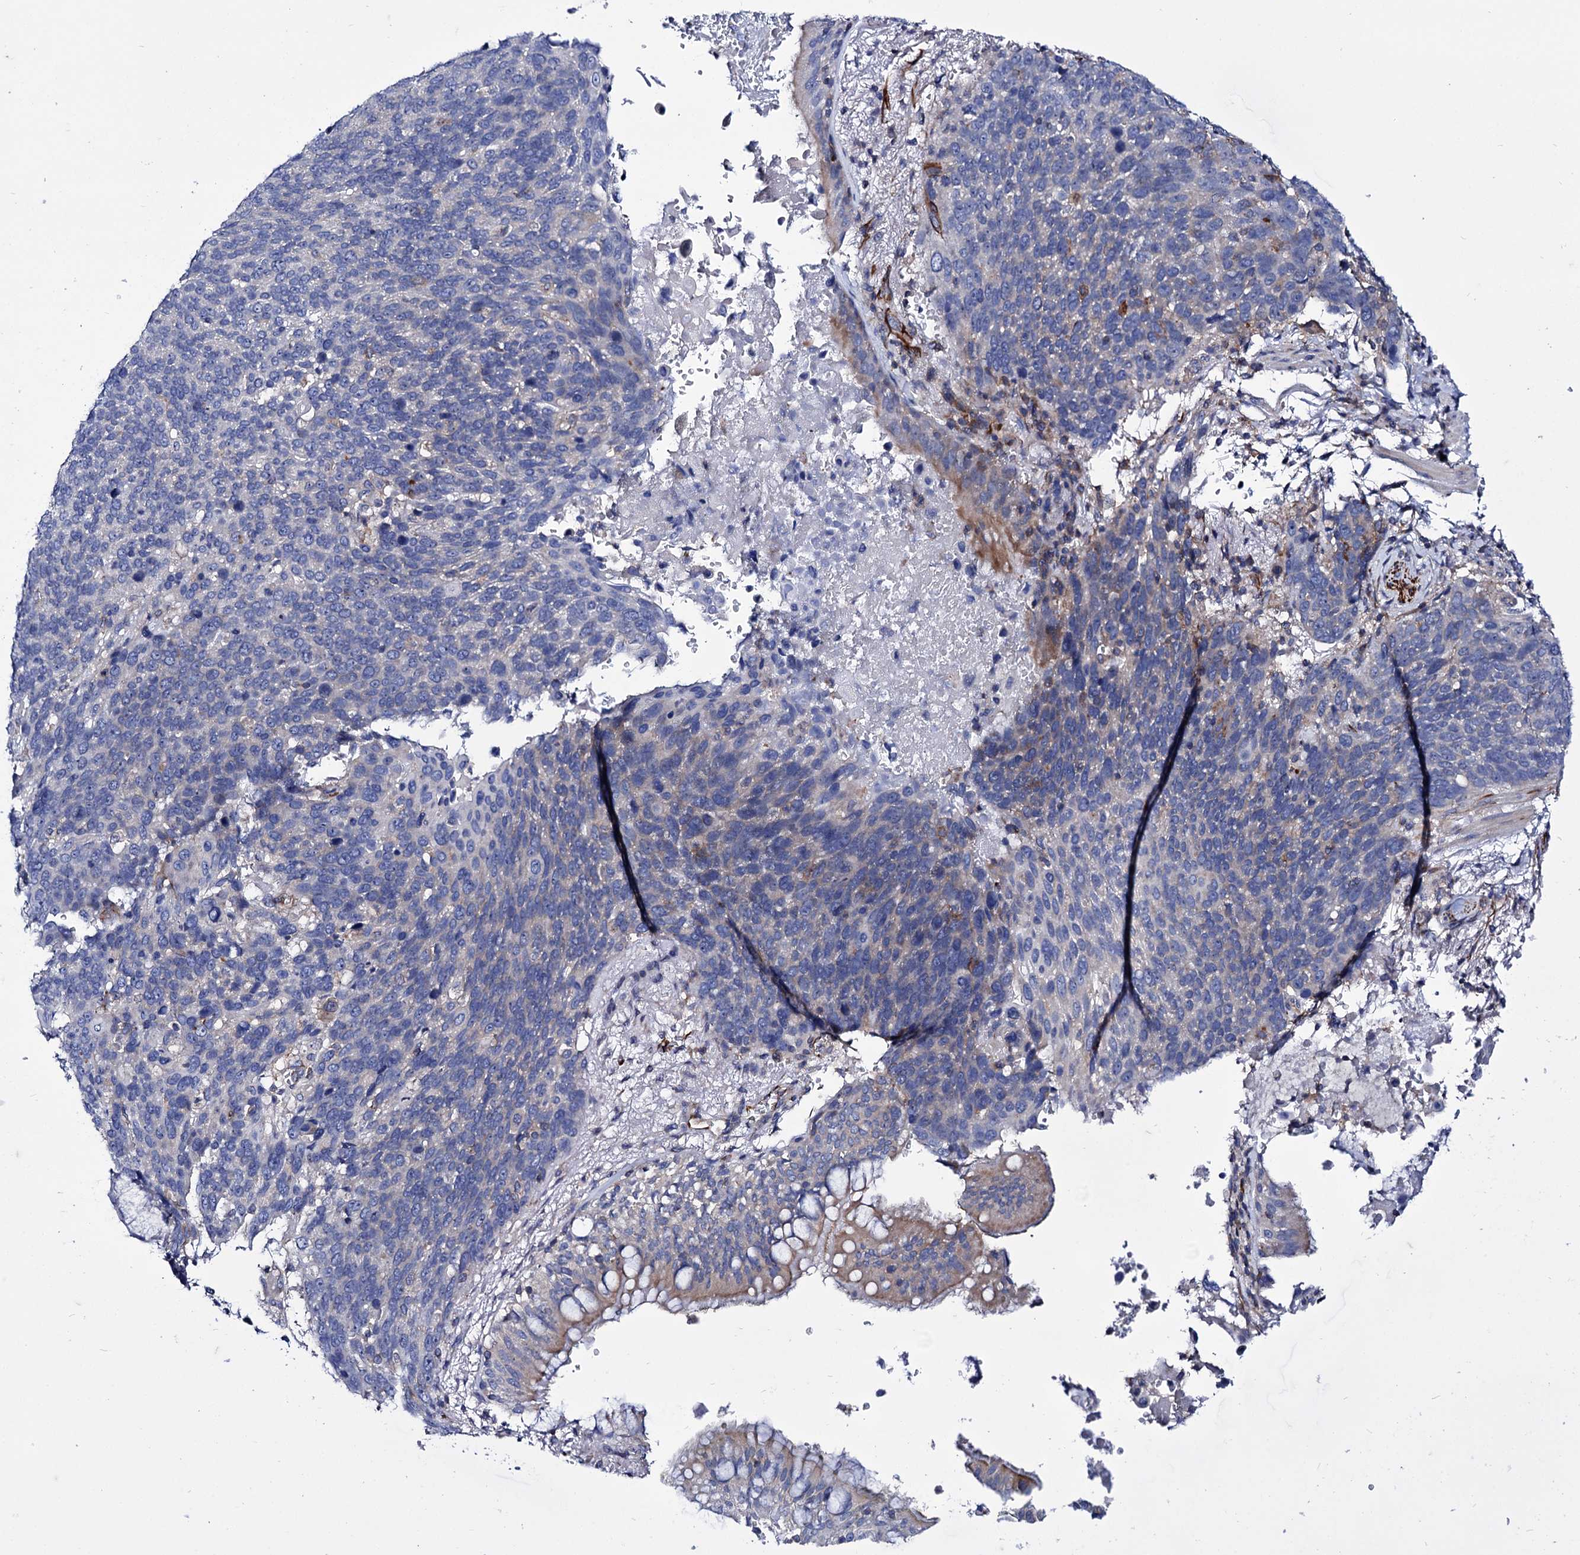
{"staining": {"intensity": "negative", "quantity": "none", "location": "none"}, "tissue": "lung cancer", "cell_type": "Tumor cells", "image_type": "cancer", "snomed": [{"axis": "morphology", "description": "Squamous cell carcinoma, NOS"}, {"axis": "topography", "description": "Lung"}], "caption": "Lung squamous cell carcinoma was stained to show a protein in brown. There is no significant positivity in tumor cells. Brightfield microscopy of IHC stained with DAB (brown) and hematoxylin (blue), captured at high magnification.", "gene": "AXL", "patient": {"sex": "male", "age": 66}}